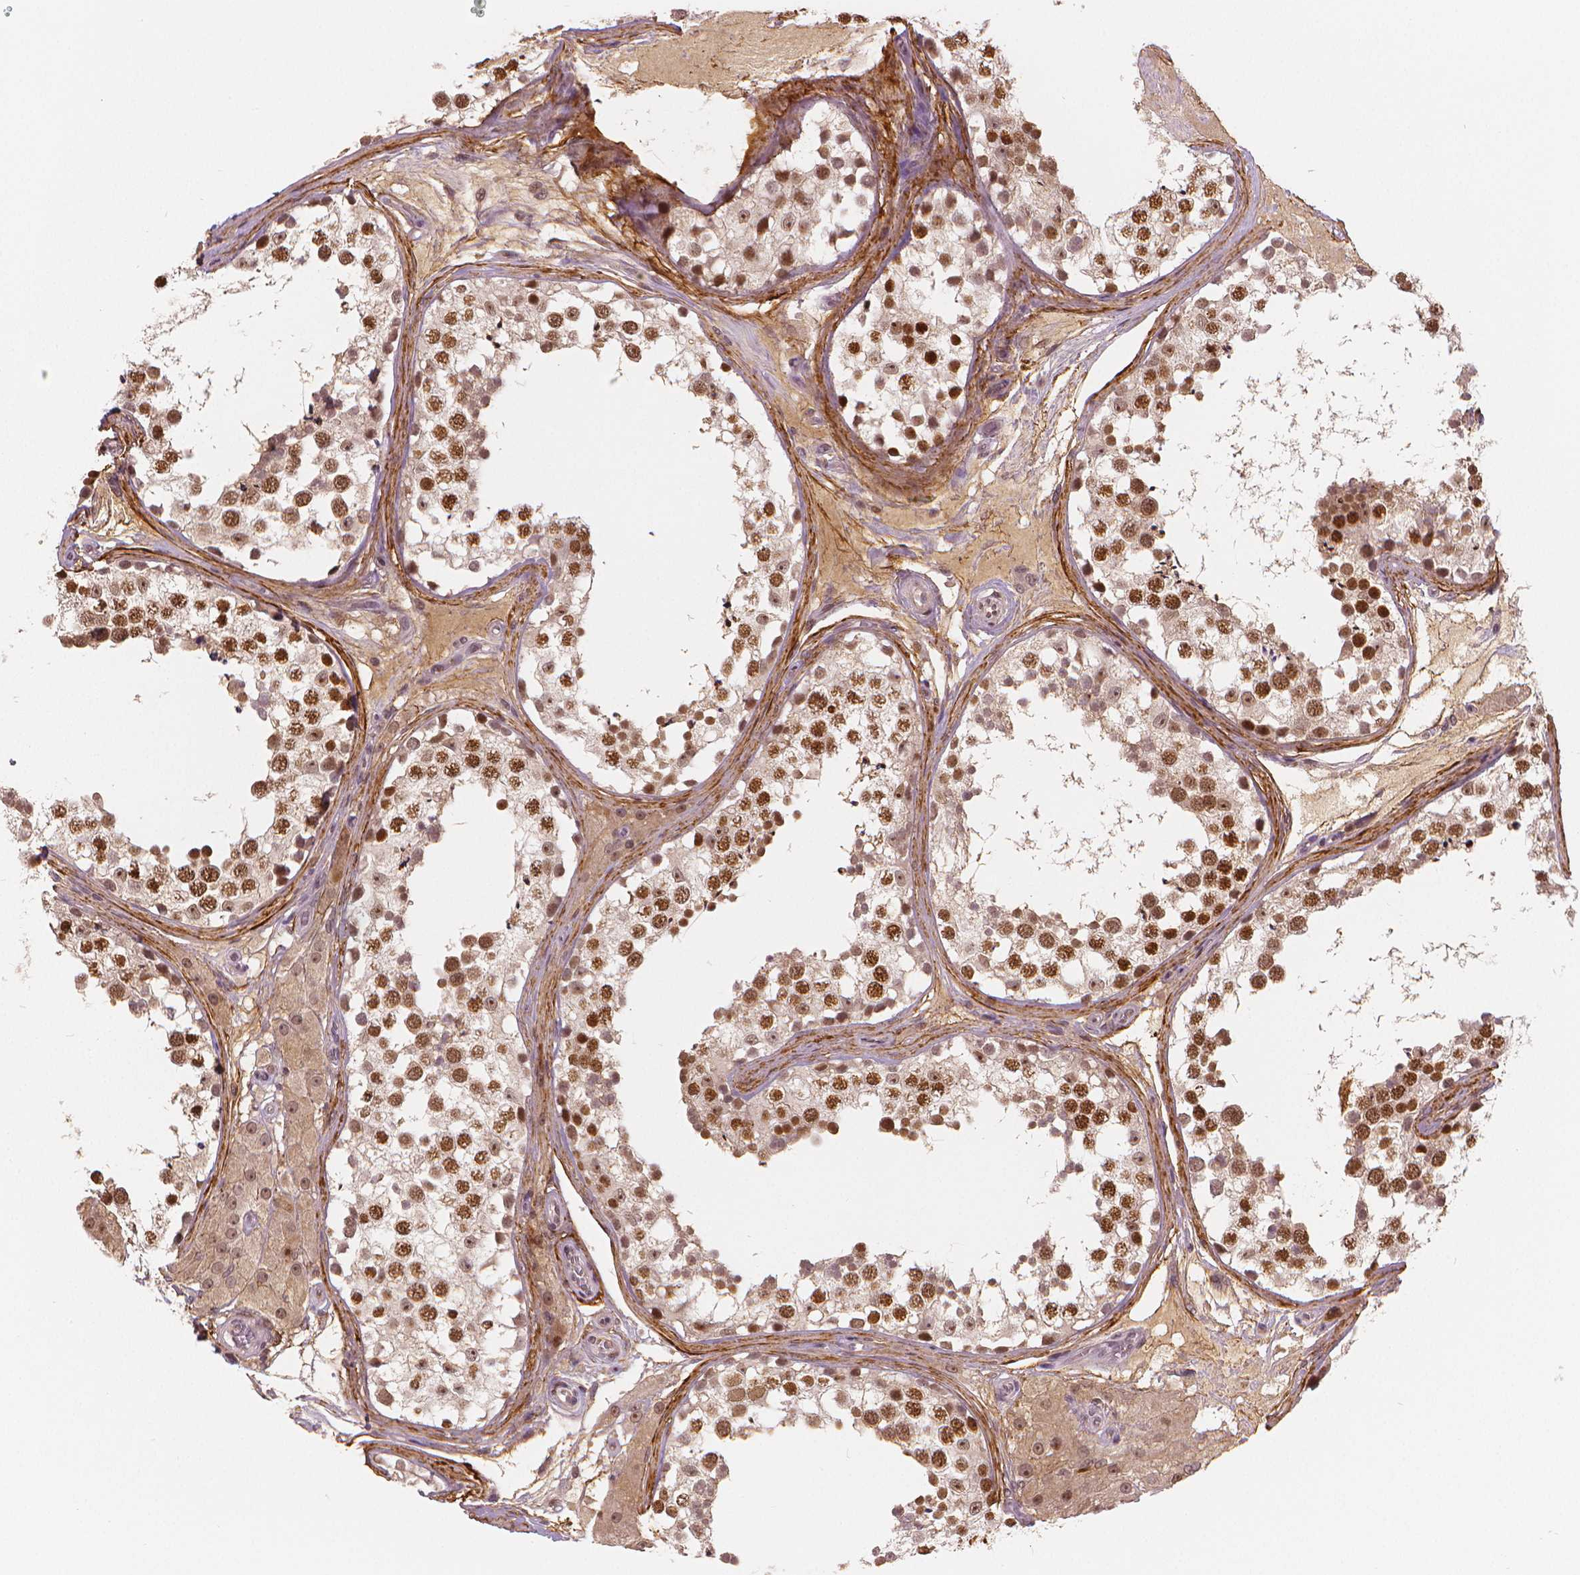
{"staining": {"intensity": "strong", "quantity": ">75%", "location": "nuclear"}, "tissue": "testis", "cell_type": "Cells in seminiferous ducts", "image_type": "normal", "snomed": [{"axis": "morphology", "description": "Normal tissue, NOS"}, {"axis": "morphology", "description": "Seminoma, NOS"}, {"axis": "topography", "description": "Testis"}], "caption": "A high amount of strong nuclear positivity is present in approximately >75% of cells in seminiferous ducts in unremarkable testis.", "gene": "NSD2", "patient": {"sex": "male", "age": 65}}